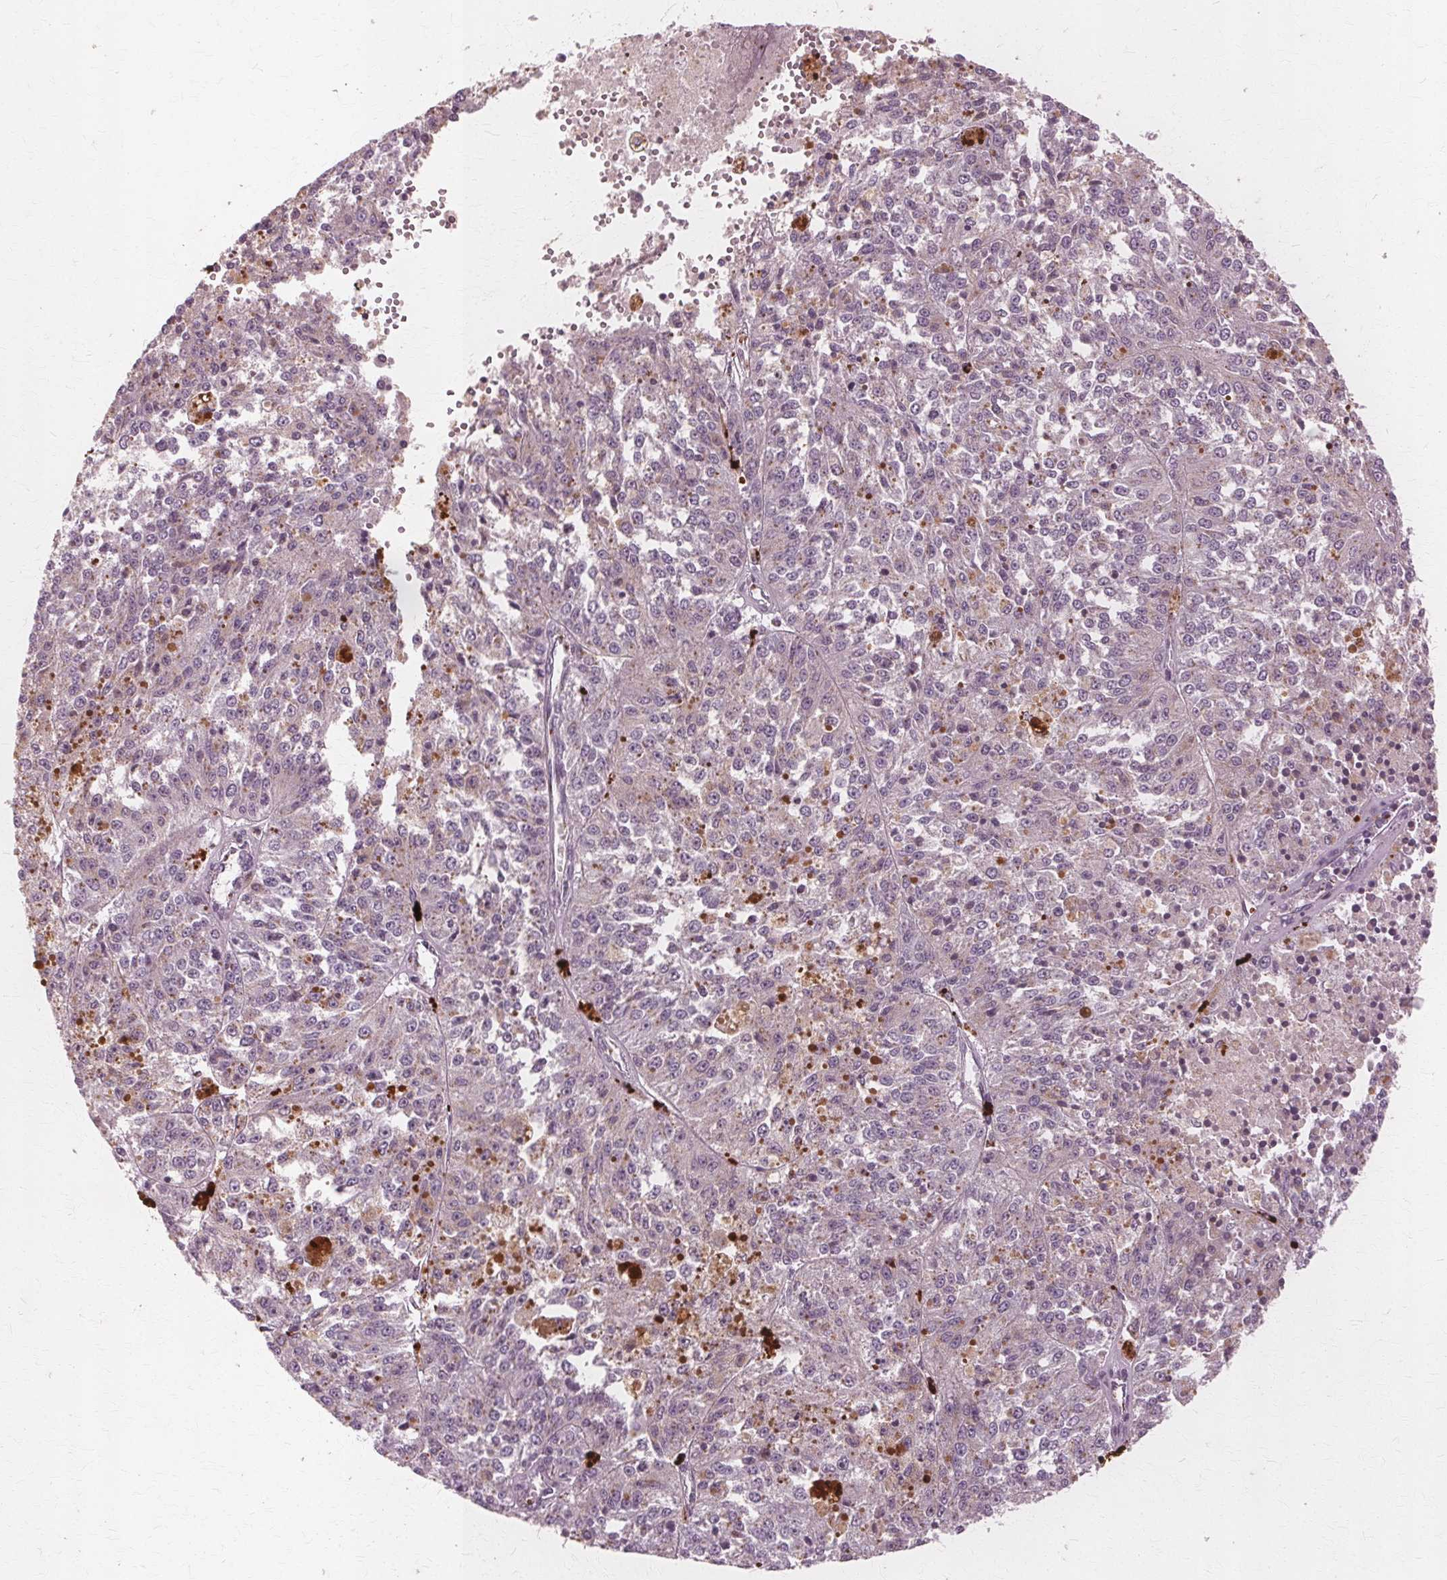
{"staining": {"intensity": "negative", "quantity": "none", "location": "none"}, "tissue": "melanoma", "cell_type": "Tumor cells", "image_type": "cancer", "snomed": [{"axis": "morphology", "description": "Malignant melanoma, Metastatic site"}, {"axis": "topography", "description": "Lymph node"}], "caption": "DAB immunohistochemical staining of malignant melanoma (metastatic site) exhibits no significant positivity in tumor cells. Brightfield microscopy of immunohistochemistry stained with DAB (brown) and hematoxylin (blue), captured at high magnification.", "gene": "DNASE2", "patient": {"sex": "female", "age": 64}}